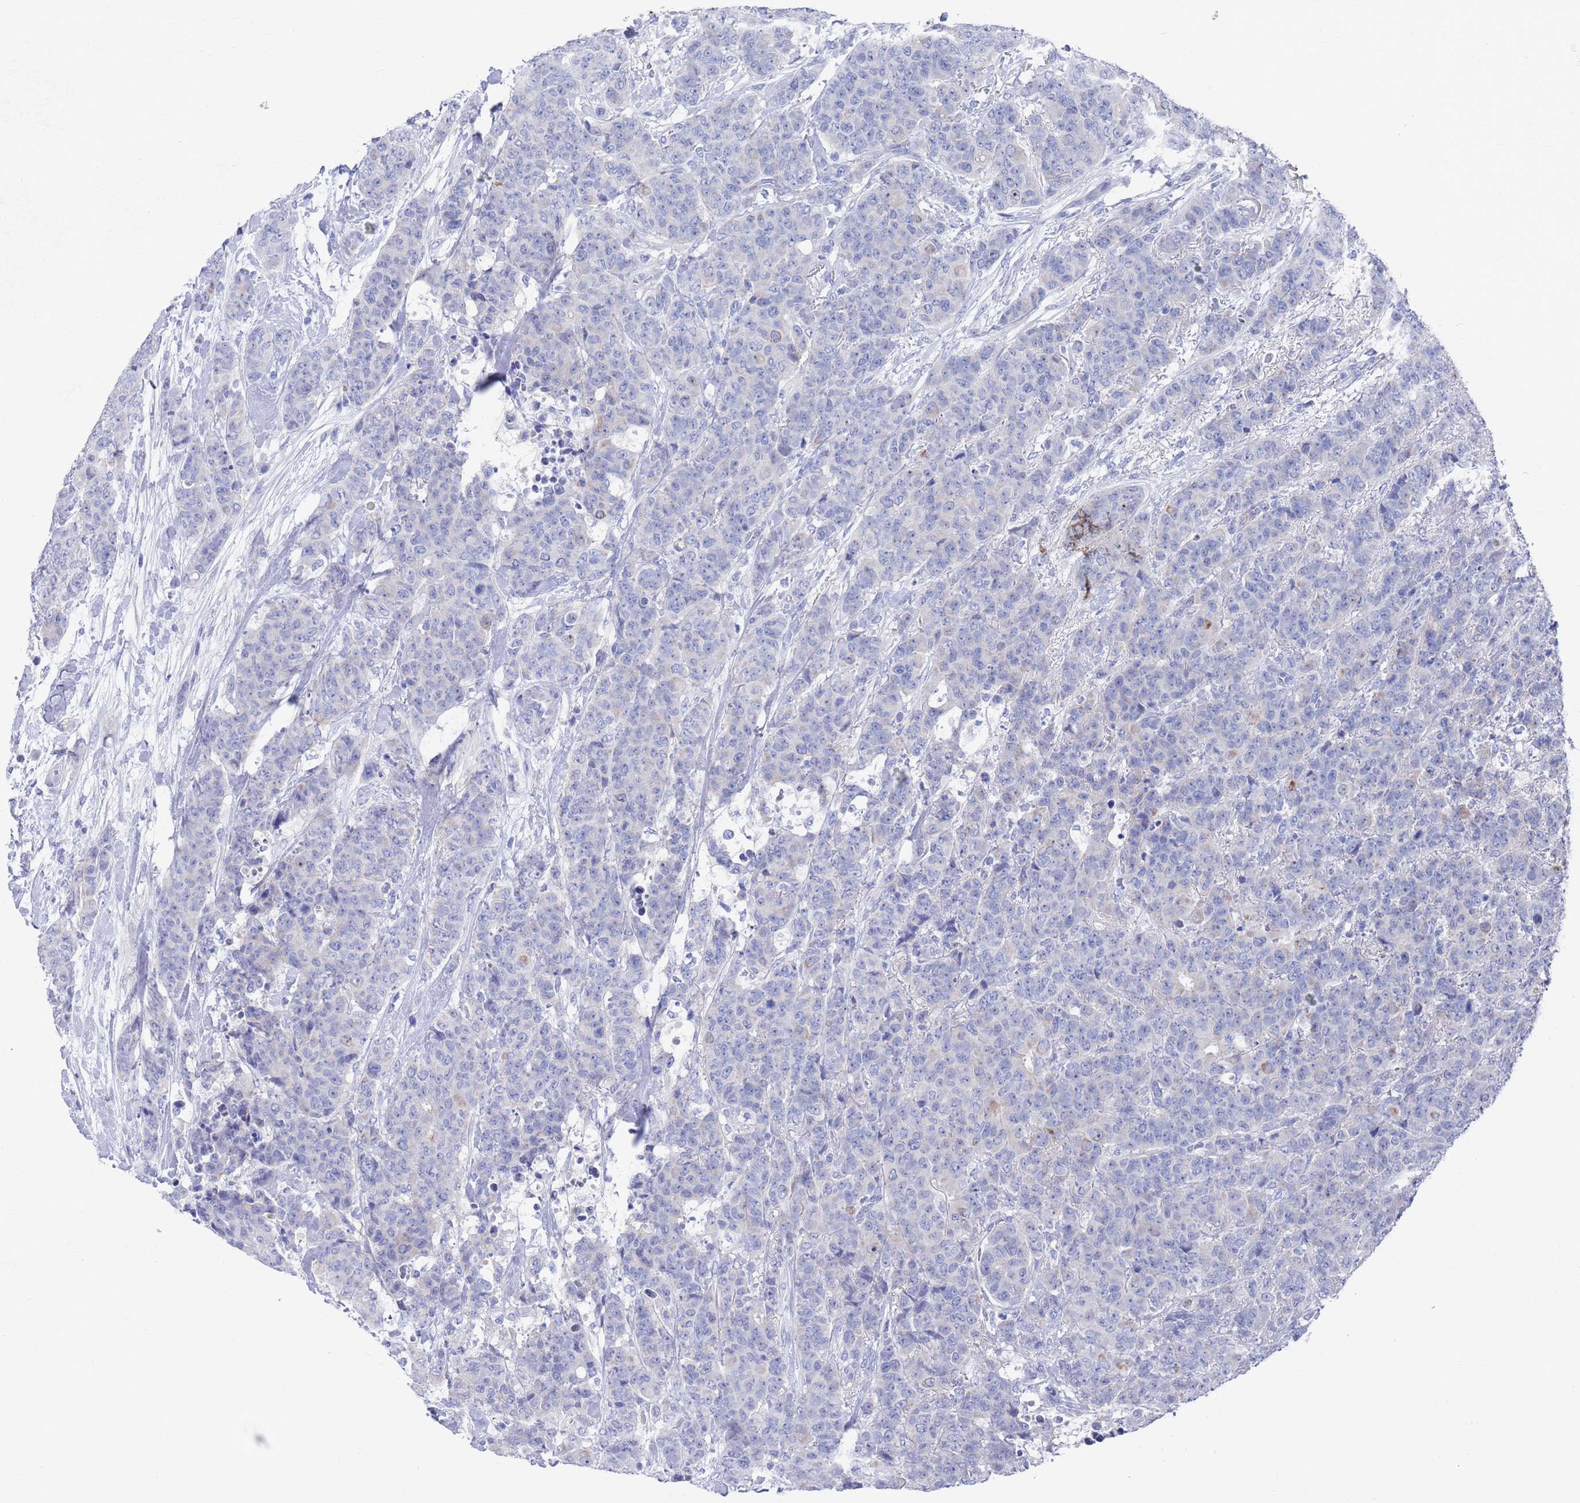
{"staining": {"intensity": "negative", "quantity": "none", "location": "none"}, "tissue": "breast cancer", "cell_type": "Tumor cells", "image_type": "cancer", "snomed": [{"axis": "morphology", "description": "Duct carcinoma"}, {"axis": "topography", "description": "Breast"}], "caption": "High magnification brightfield microscopy of breast infiltrating ductal carcinoma stained with DAB (brown) and counterstained with hematoxylin (blue): tumor cells show no significant staining. Brightfield microscopy of immunohistochemistry stained with DAB (brown) and hematoxylin (blue), captured at high magnification.", "gene": "MTMR2", "patient": {"sex": "female", "age": 40}}